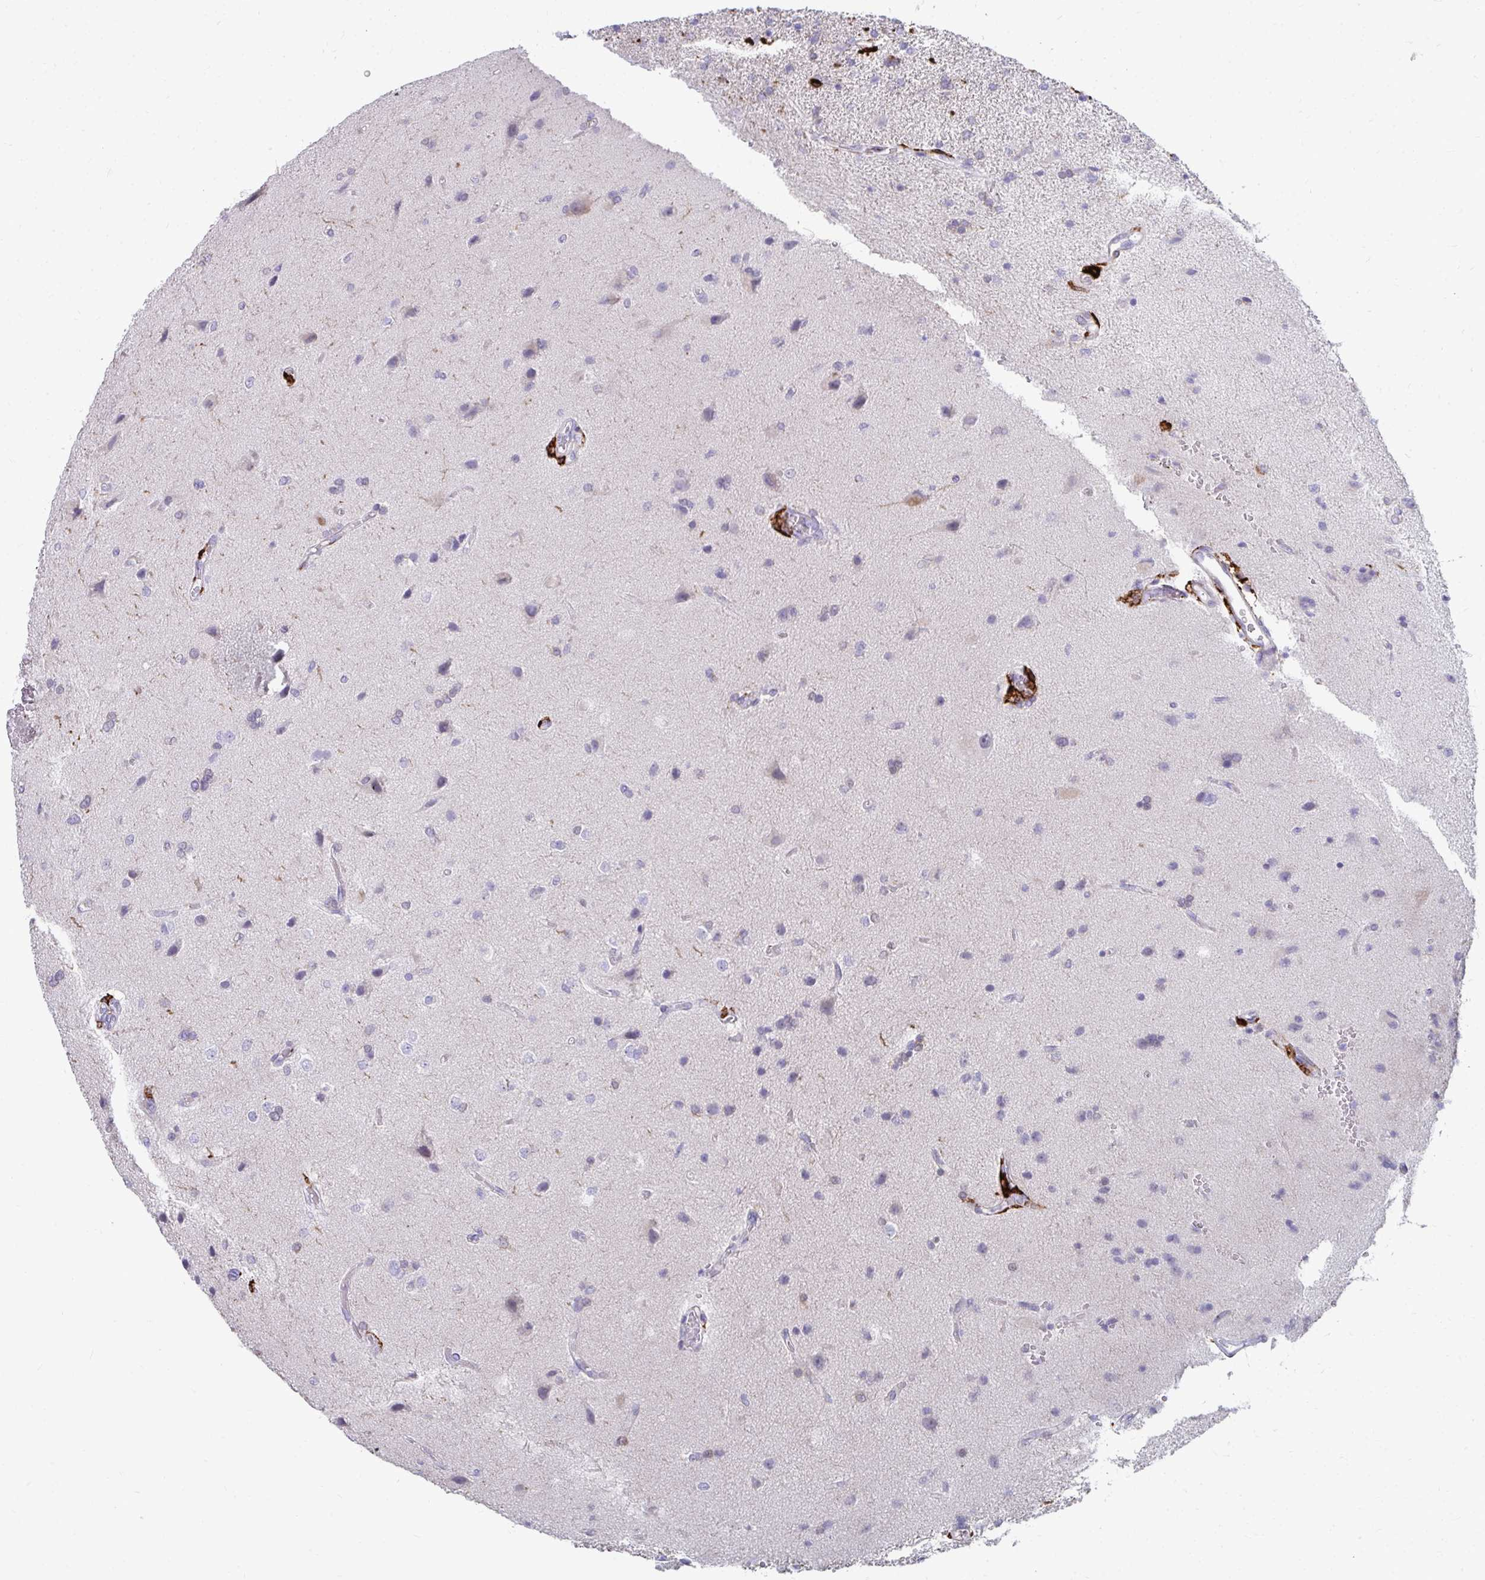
{"staining": {"intensity": "negative", "quantity": "none", "location": "none"}, "tissue": "glioma", "cell_type": "Tumor cells", "image_type": "cancer", "snomed": [{"axis": "morphology", "description": "Glioma, malignant, High grade"}, {"axis": "topography", "description": "Brain"}], "caption": "A histopathology image of human glioma is negative for staining in tumor cells.", "gene": "CD163", "patient": {"sex": "male", "age": 56}}